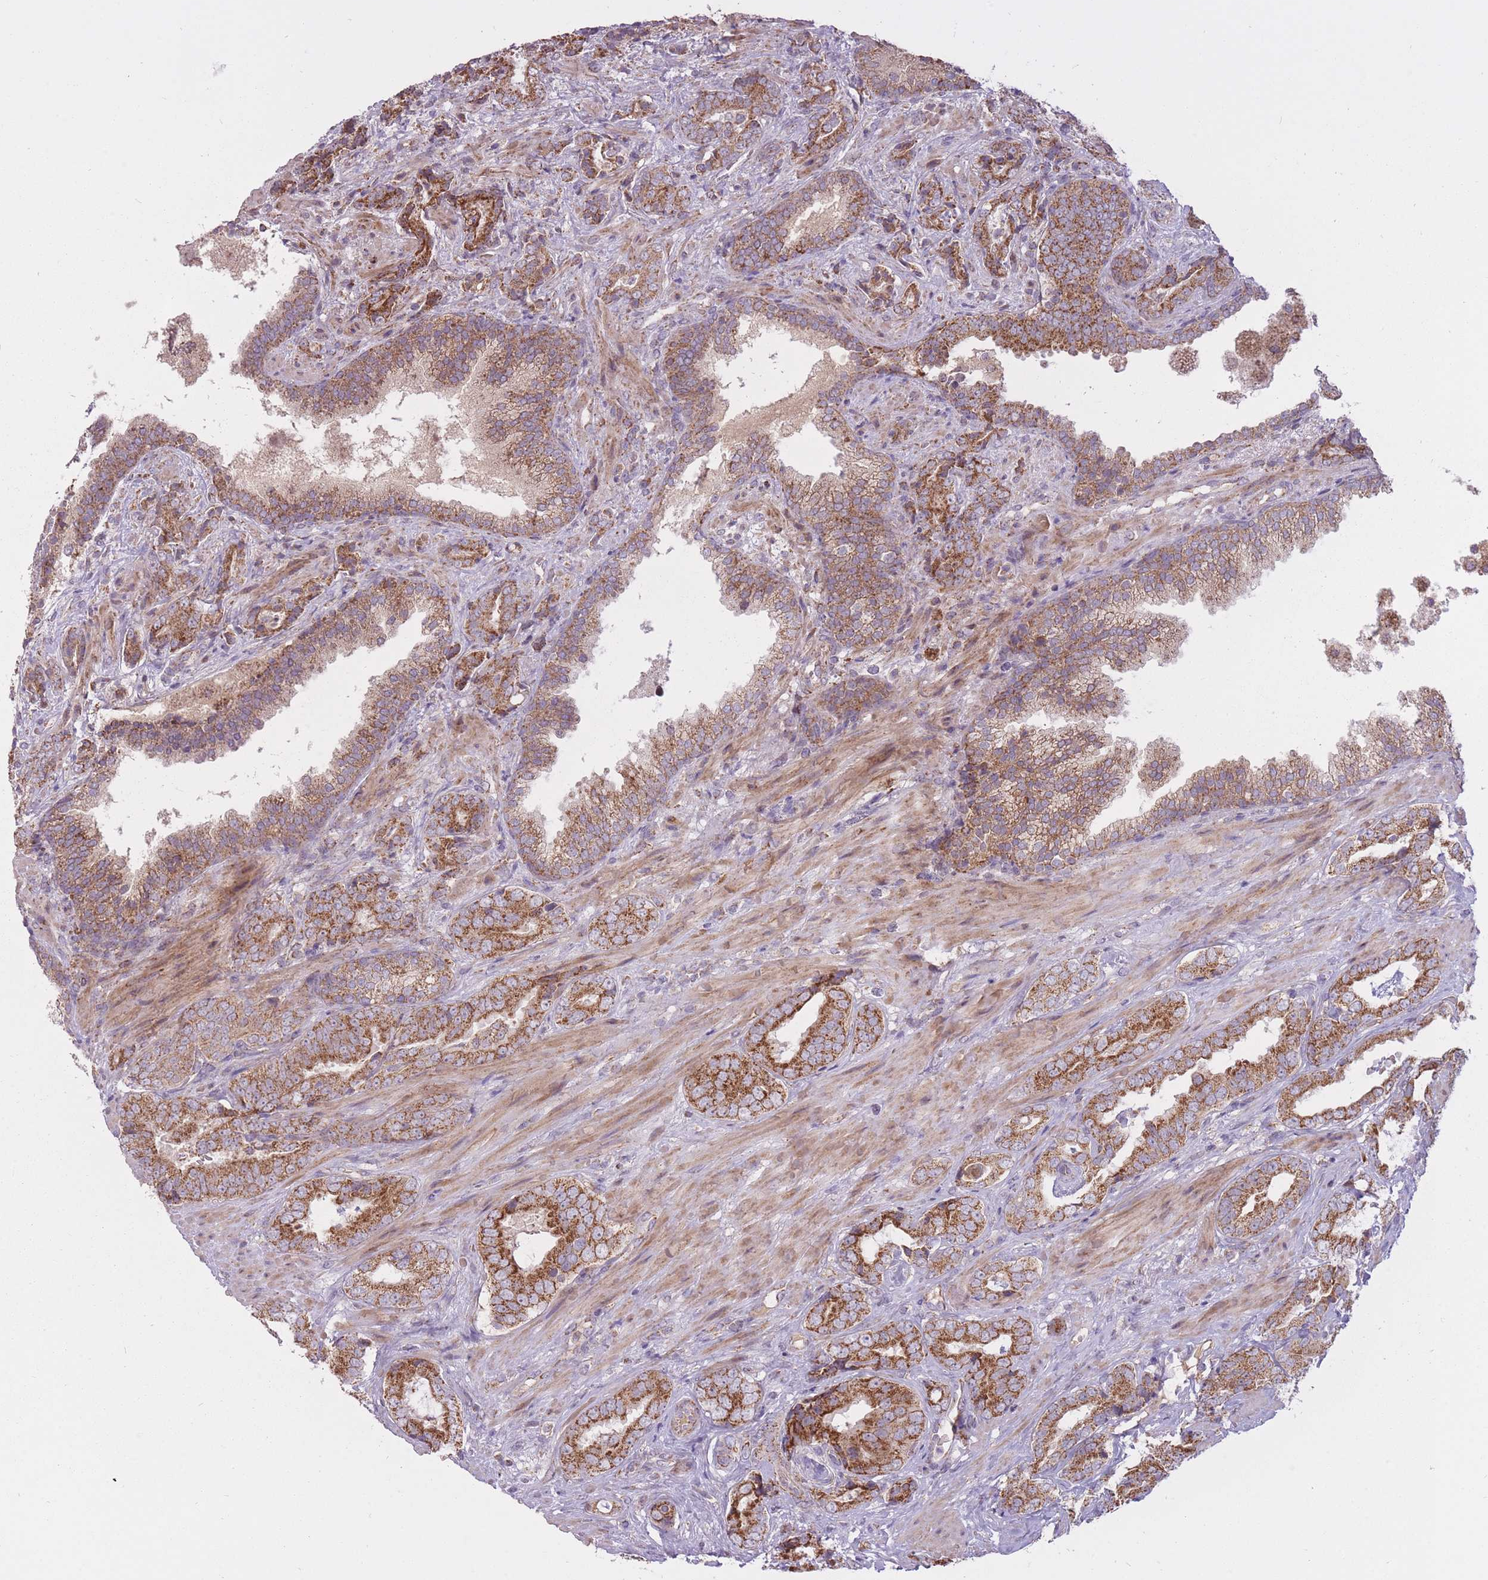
{"staining": {"intensity": "strong", "quantity": ">75%", "location": "cytoplasmic/membranous"}, "tissue": "prostate cancer", "cell_type": "Tumor cells", "image_type": "cancer", "snomed": [{"axis": "morphology", "description": "Adenocarcinoma, High grade"}, {"axis": "topography", "description": "Prostate"}], "caption": "A brown stain shows strong cytoplasmic/membranous positivity of a protein in human prostate adenocarcinoma (high-grade) tumor cells.", "gene": "LIN7C", "patient": {"sex": "male", "age": 71}}